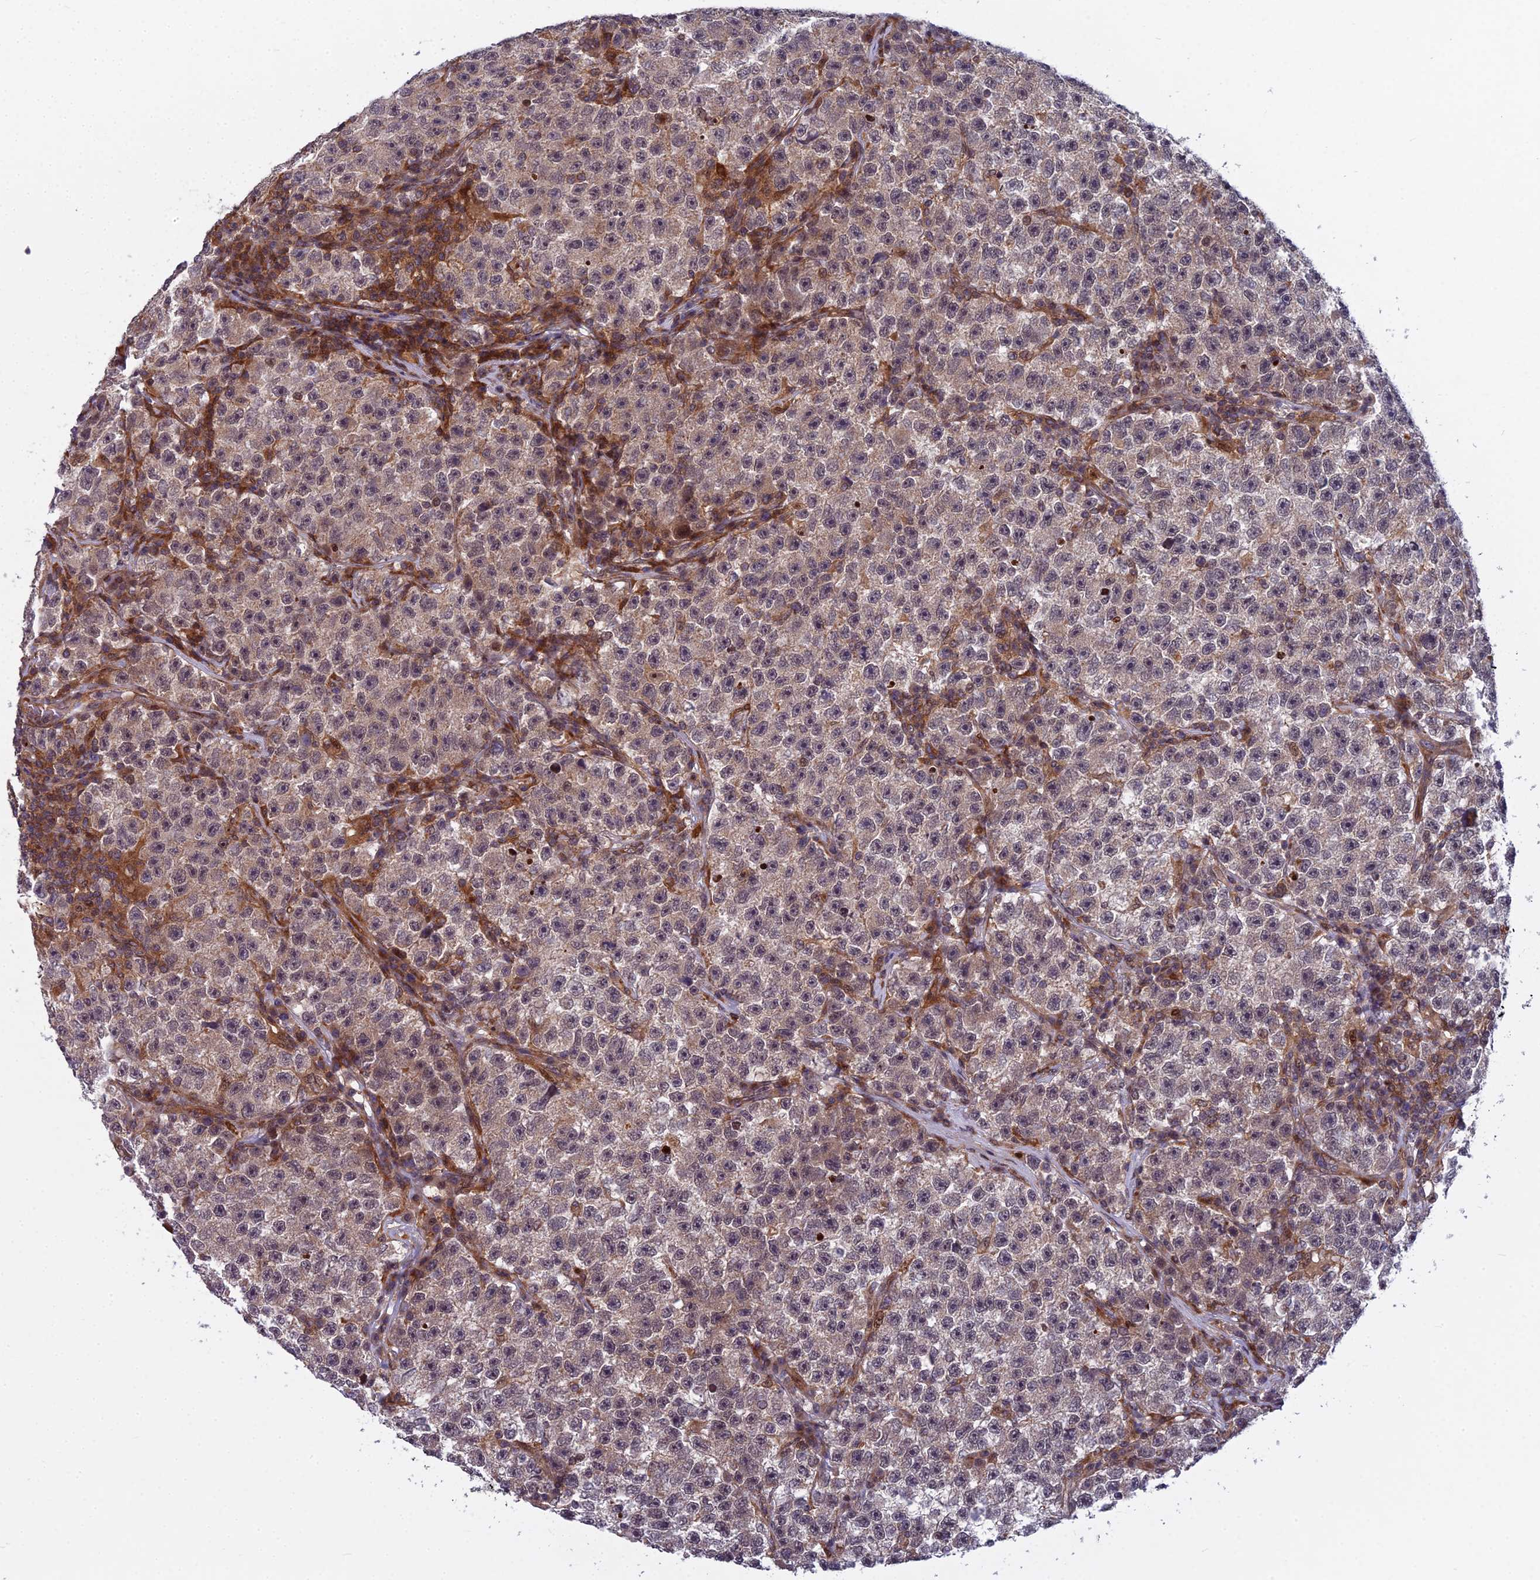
{"staining": {"intensity": "weak", "quantity": "25%-75%", "location": "cytoplasmic/membranous"}, "tissue": "testis cancer", "cell_type": "Tumor cells", "image_type": "cancer", "snomed": [{"axis": "morphology", "description": "Seminoma, NOS"}, {"axis": "topography", "description": "Testis"}], "caption": "Protein expression analysis of human seminoma (testis) reveals weak cytoplasmic/membranous staining in approximately 25%-75% of tumor cells.", "gene": "COMMD2", "patient": {"sex": "male", "age": 22}}